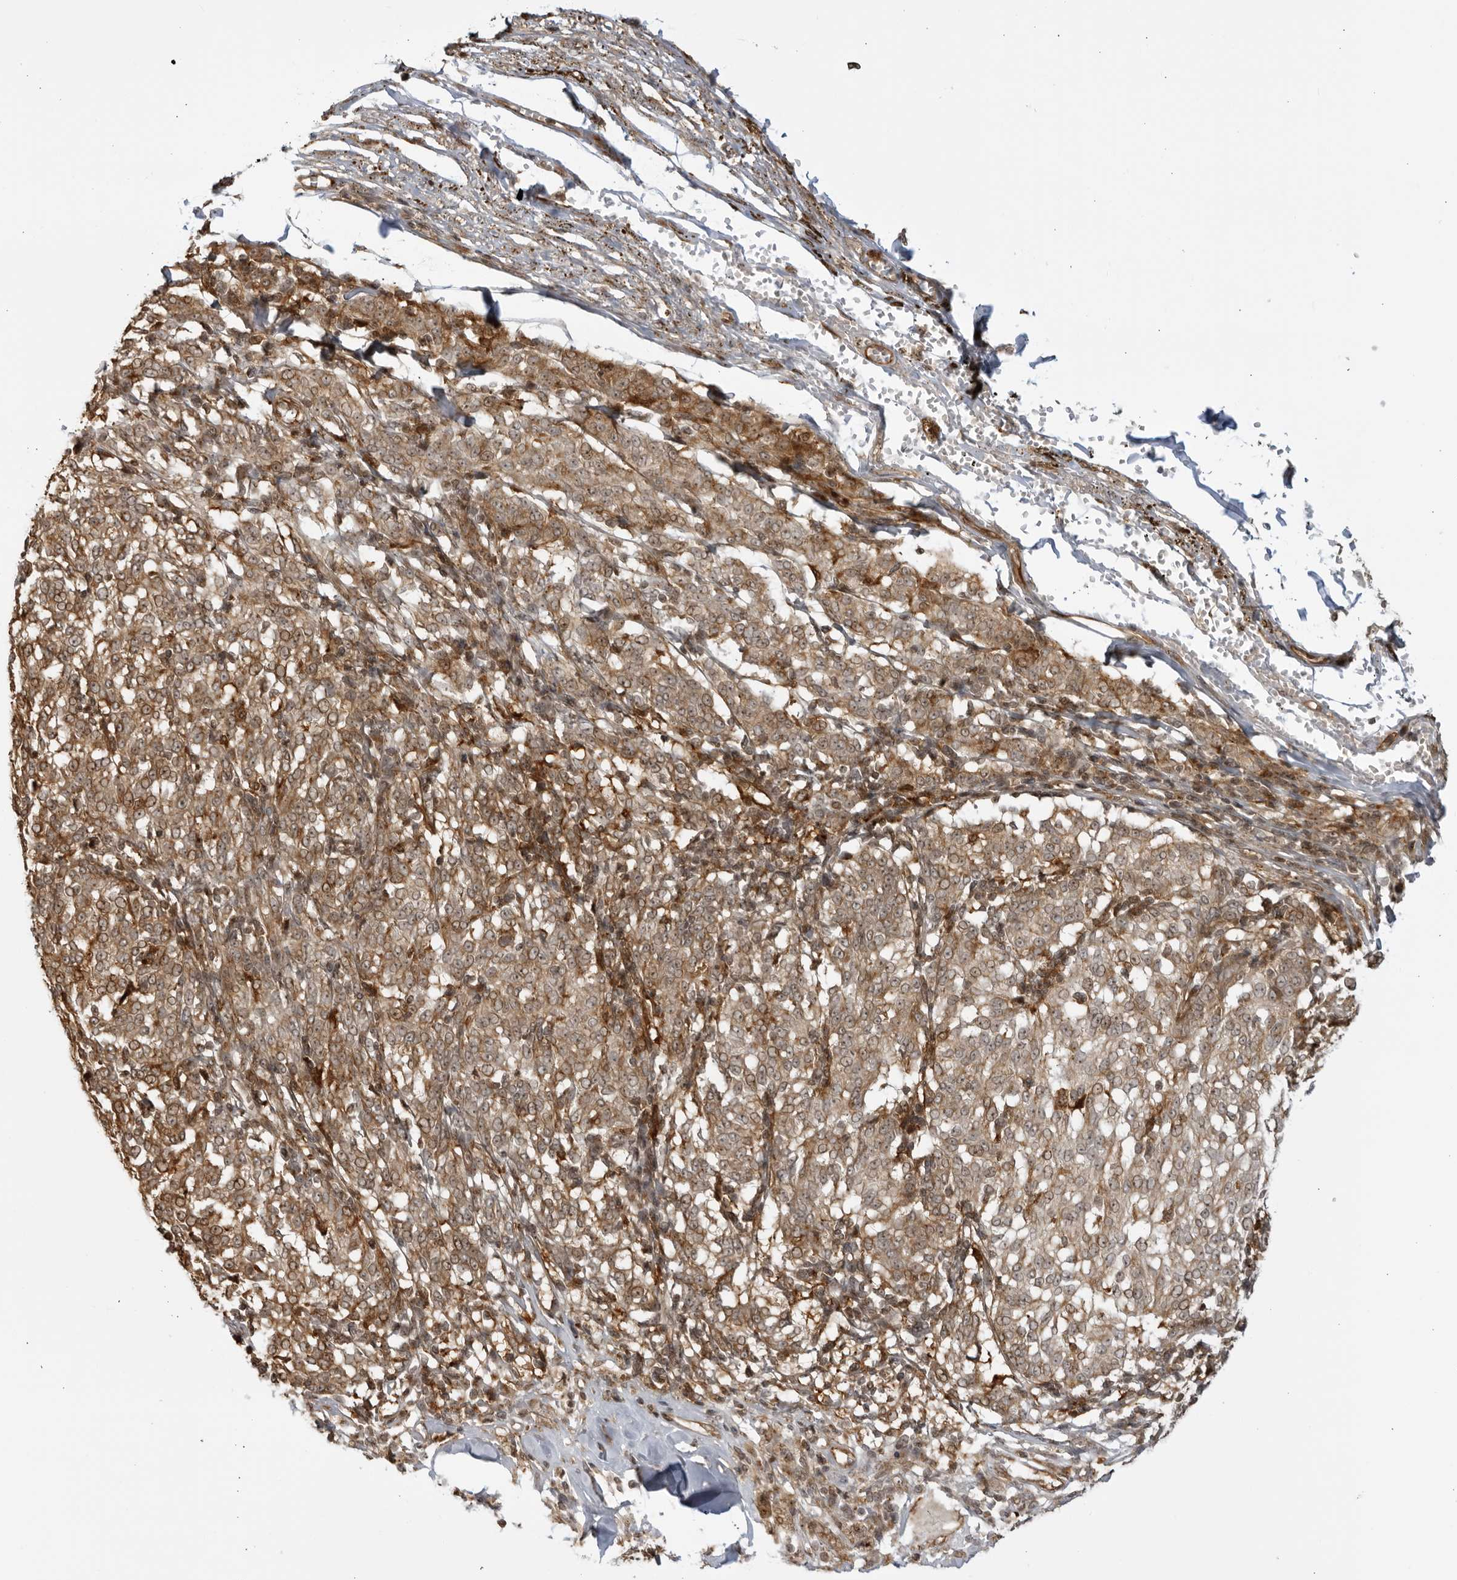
{"staining": {"intensity": "moderate", "quantity": ">75%", "location": "cytoplasmic/membranous,nuclear"}, "tissue": "melanoma", "cell_type": "Tumor cells", "image_type": "cancer", "snomed": [{"axis": "morphology", "description": "Malignant melanoma, NOS"}, {"axis": "topography", "description": "Skin"}], "caption": "Malignant melanoma tissue shows moderate cytoplasmic/membranous and nuclear expression in about >75% of tumor cells, visualized by immunohistochemistry. The protein of interest is stained brown, and the nuclei are stained in blue (DAB IHC with brightfield microscopy, high magnification).", "gene": "TCF21", "patient": {"sex": "female", "age": 72}}